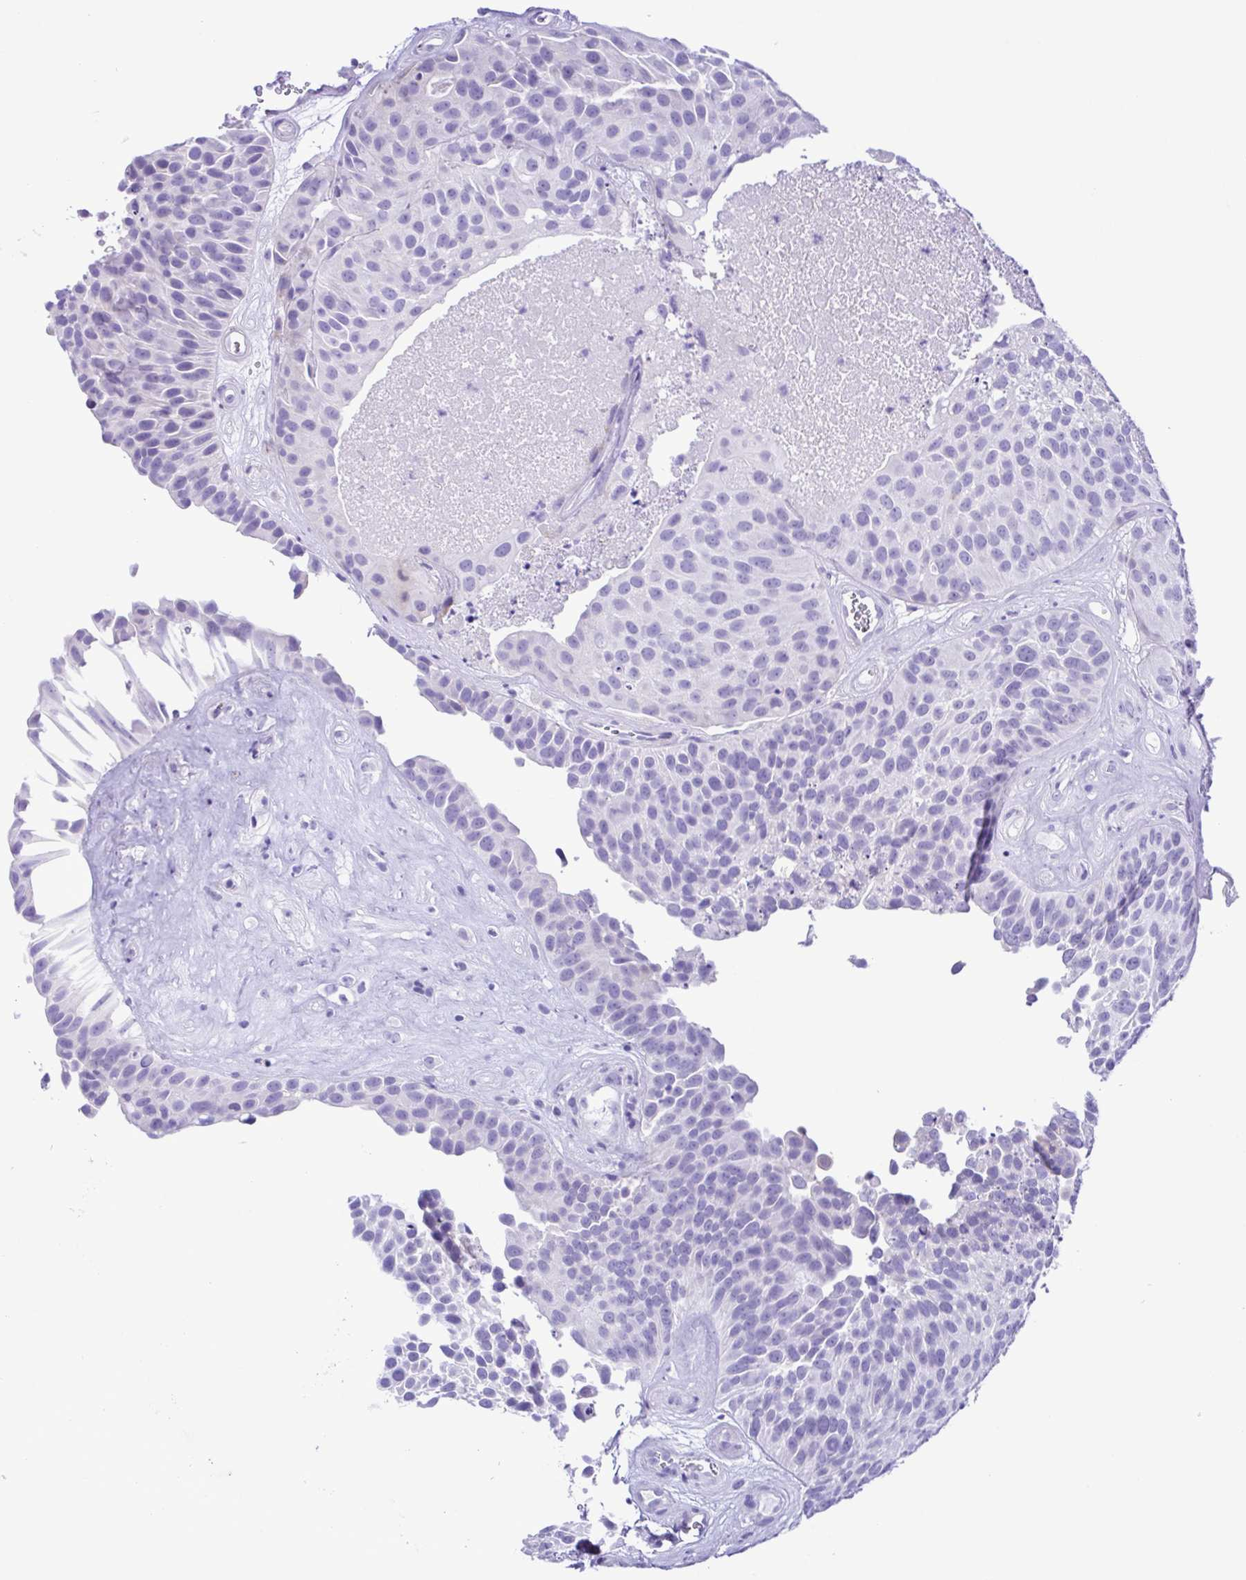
{"staining": {"intensity": "negative", "quantity": "none", "location": "none"}, "tissue": "urothelial cancer", "cell_type": "Tumor cells", "image_type": "cancer", "snomed": [{"axis": "morphology", "description": "Urothelial carcinoma, Low grade"}, {"axis": "topography", "description": "Urinary bladder"}], "caption": "Urothelial cancer was stained to show a protein in brown. There is no significant staining in tumor cells.", "gene": "PAK3", "patient": {"sex": "male", "age": 76}}